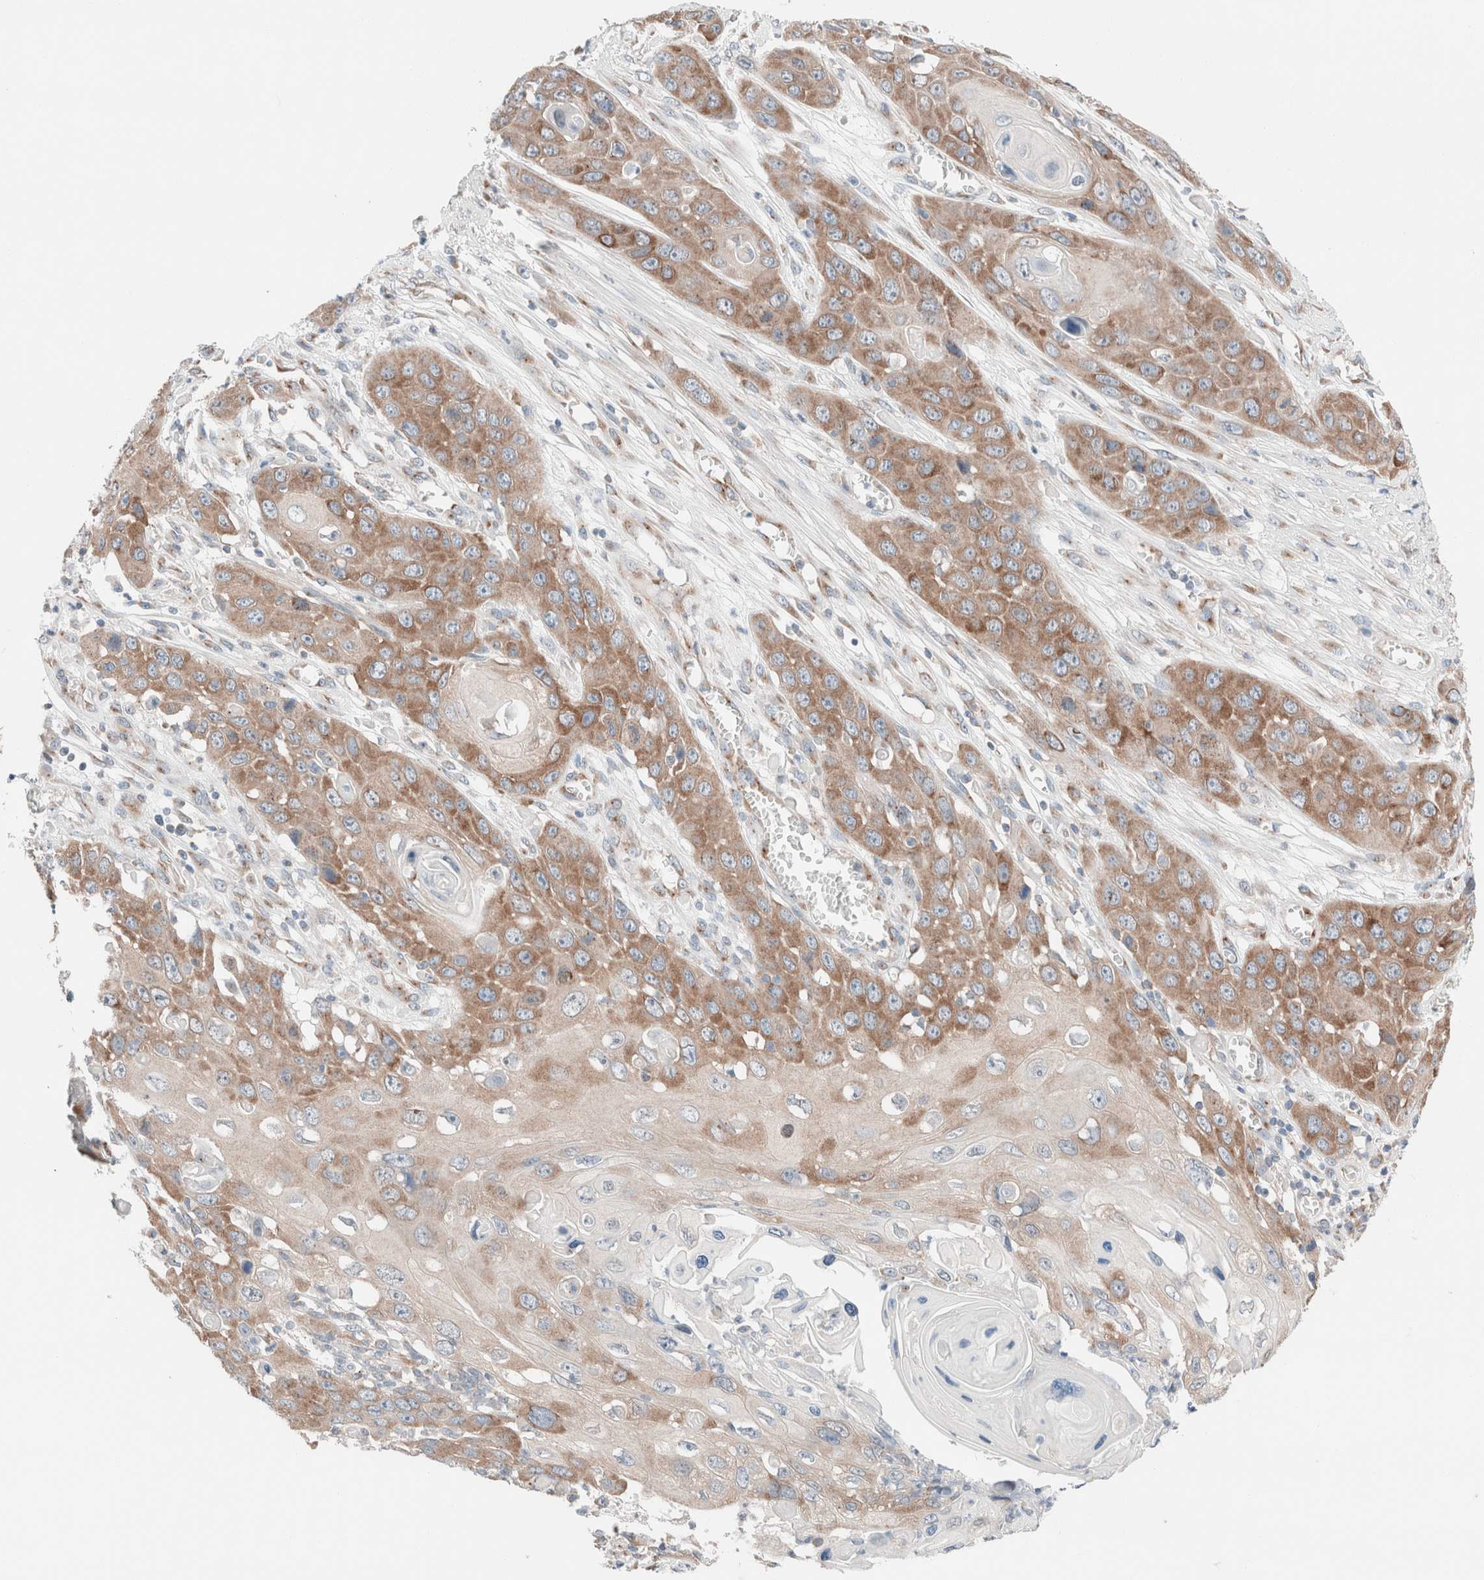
{"staining": {"intensity": "moderate", "quantity": ">75%", "location": "cytoplasmic/membranous"}, "tissue": "skin cancer", "cell_type": "Tumor cells", "image_type": "cancer", "snomed": [{"axis": "morphology", "description": "Squamous cell carcinoma, NOS"}, {"axis": "topography", "description": "Skin"}], "caption": "Protein analysis of skin cancer (squamous cell carcinoma) tissue exhibits moderate cytoplasmic/membranous expression in about >75% of tumor cells.", "gene": "CASC3", "patient": {"sex": "male", "age": 55}}